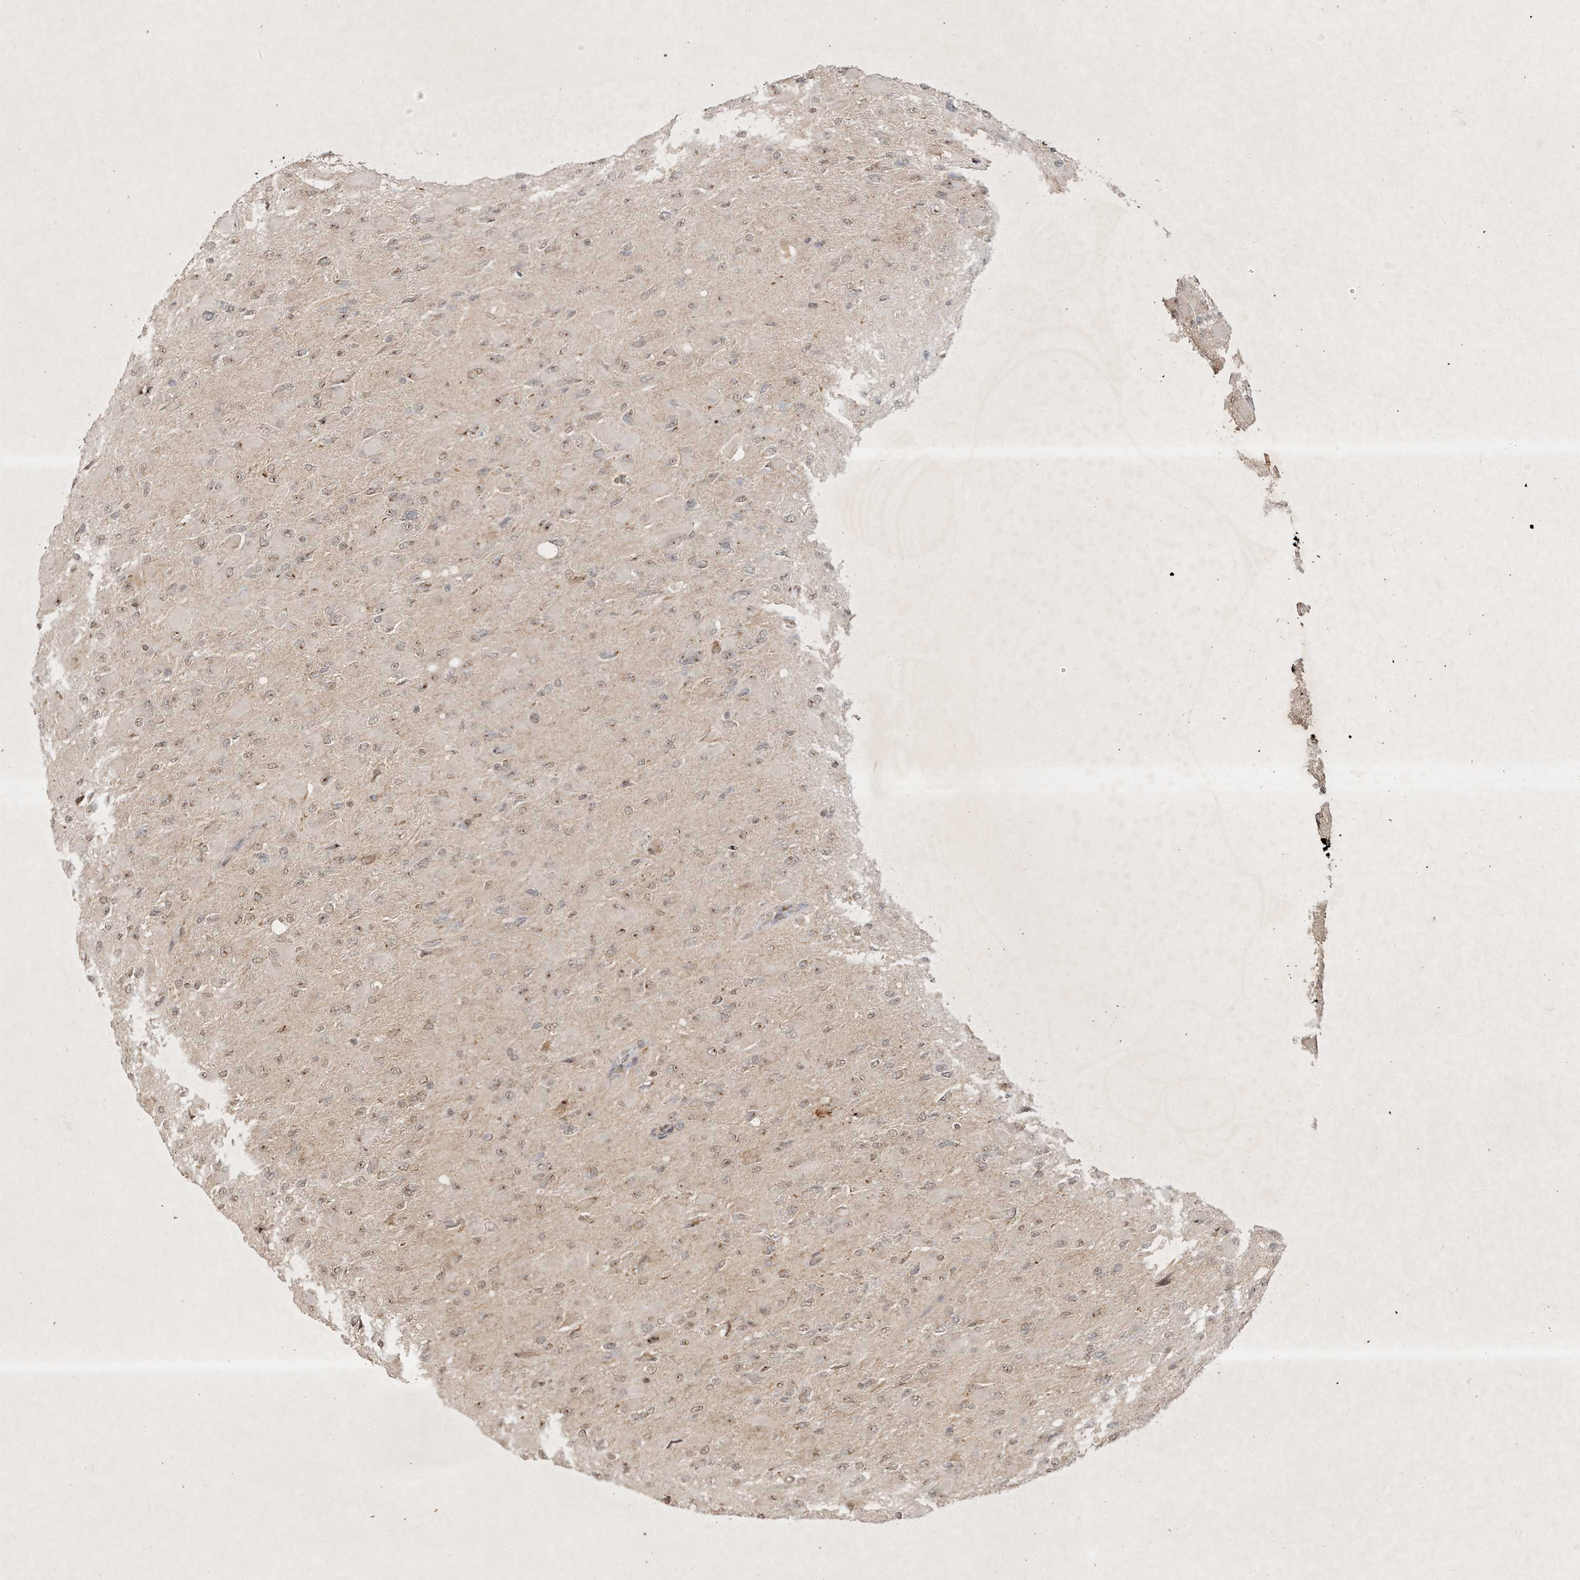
{"staining": {"intensity": "weak", "quantity": "25%-75%", "location": "cytoplasmic/membranous,nuclear"}, "tissue": "glioma", "cell_type": "Tumor cells", "image_type": "cancer", "snomed": [{"axis": "morphology", "description": "Glioma, malignant, High grade"}, {"axis": "topography", "description": "Cerebral cortex"}], "caption": "IHC of human malignant glioma (high-grade) reveals low levels of weak cytoplasmic/membranous and nuclear expression in about 25%-75% of tumor cells.", "gene": "BTRC", "patient": {"sex": "female", "age": 36}}